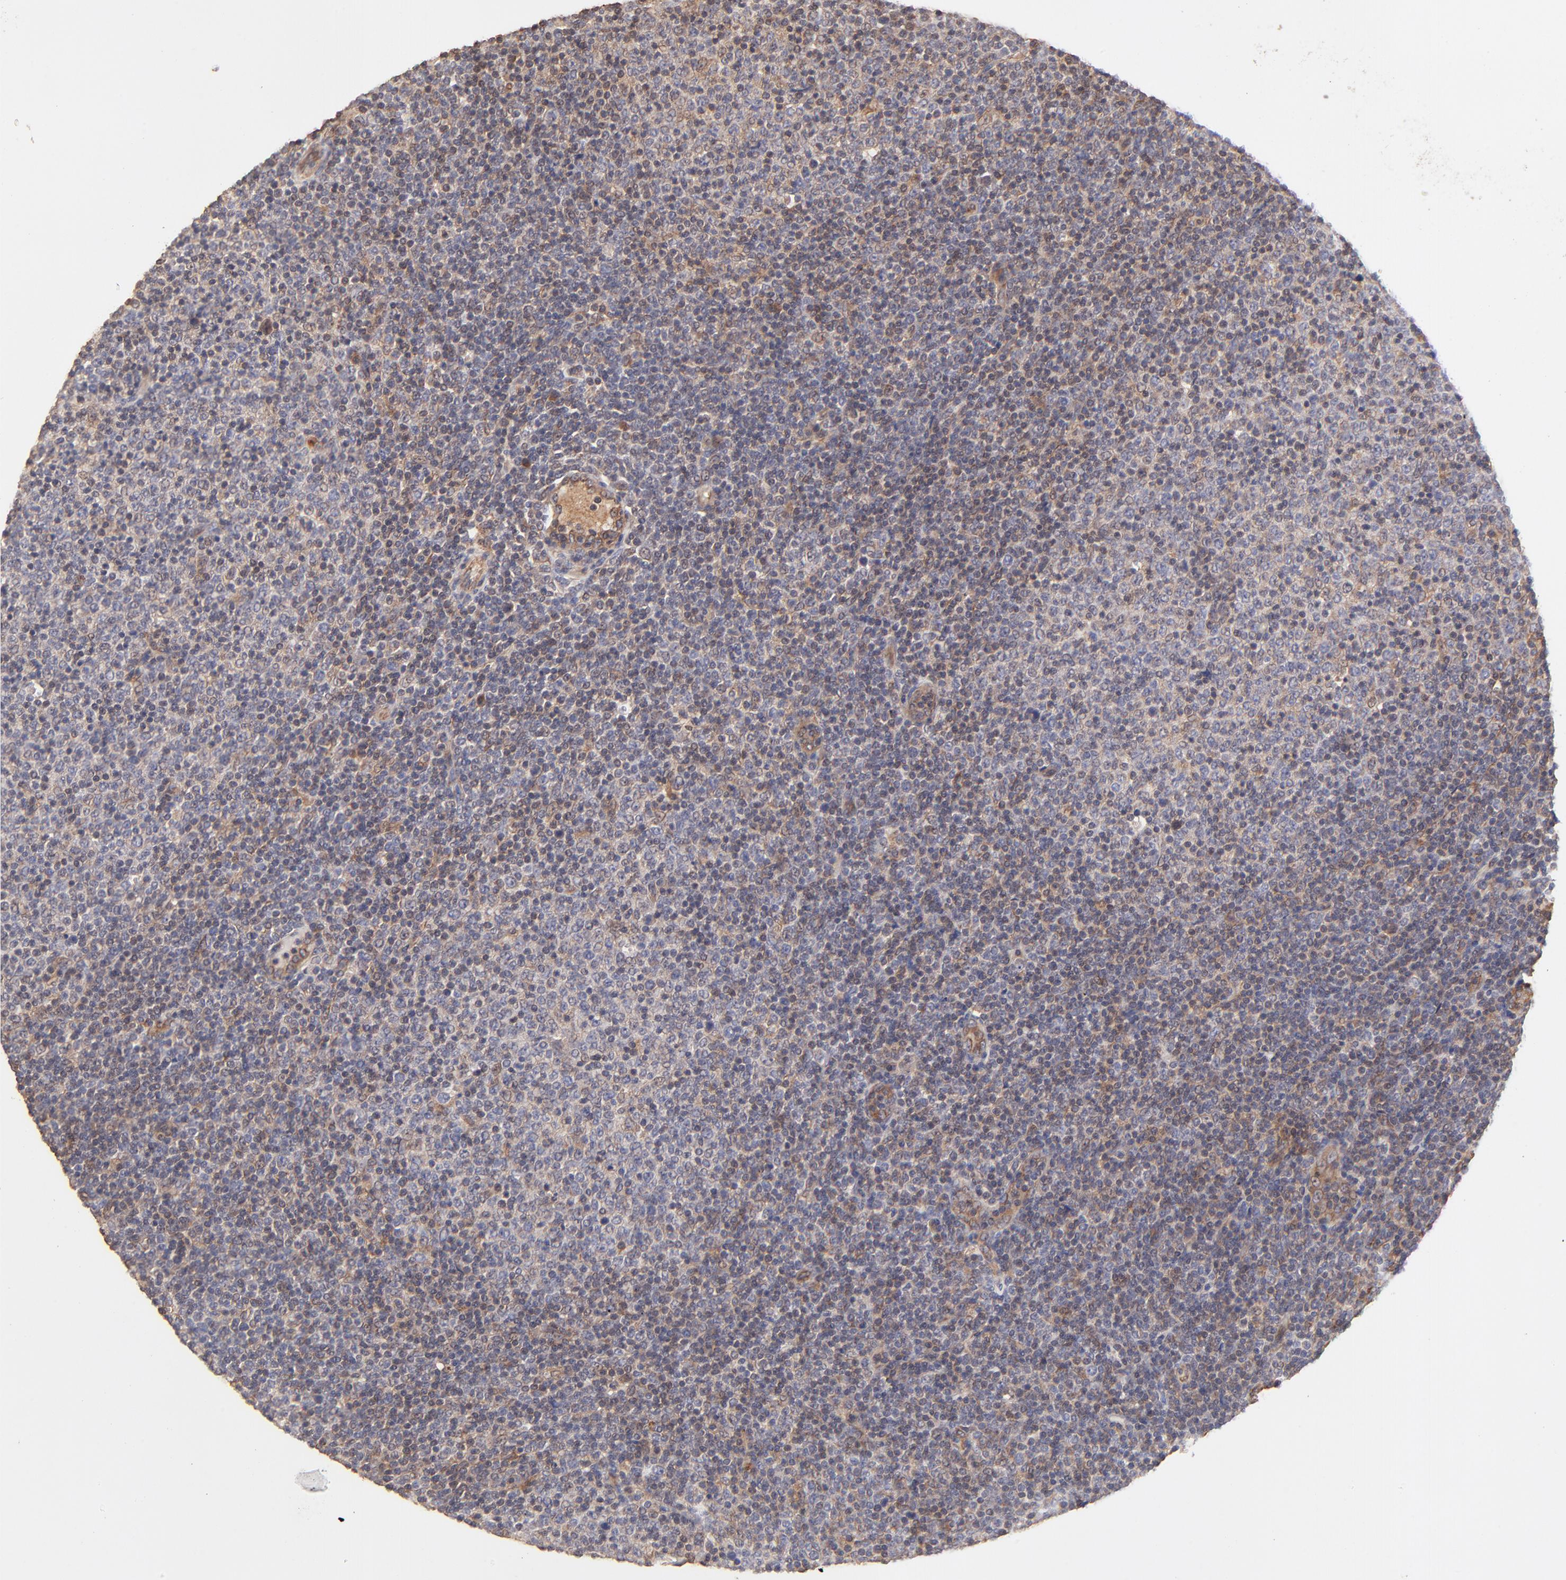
{"staining": {"intensity": "moderate", "quantity": "<25%", "location": "cytoplasmic/membranous"}, "tissue": "lymphoma", "cell_type": "Tumor cells", "image_type": "cancer", "snomed": [{"axis": "morphology", "description": "Malignant lymphoma, non-Hodgkin's type, Low grade"}, {"axis": "topography", "description": "Lymph node"}], "caption": "Malignant lymphoma, non-Hodgkin's type (low-grade) stained with a brown dye demonstrates moderate cytoplasmic/membranous positive staining in about <25% of tumor cells.", "gene": "TNFAIP3", "patient": {"sex": "male", "age": 70}}